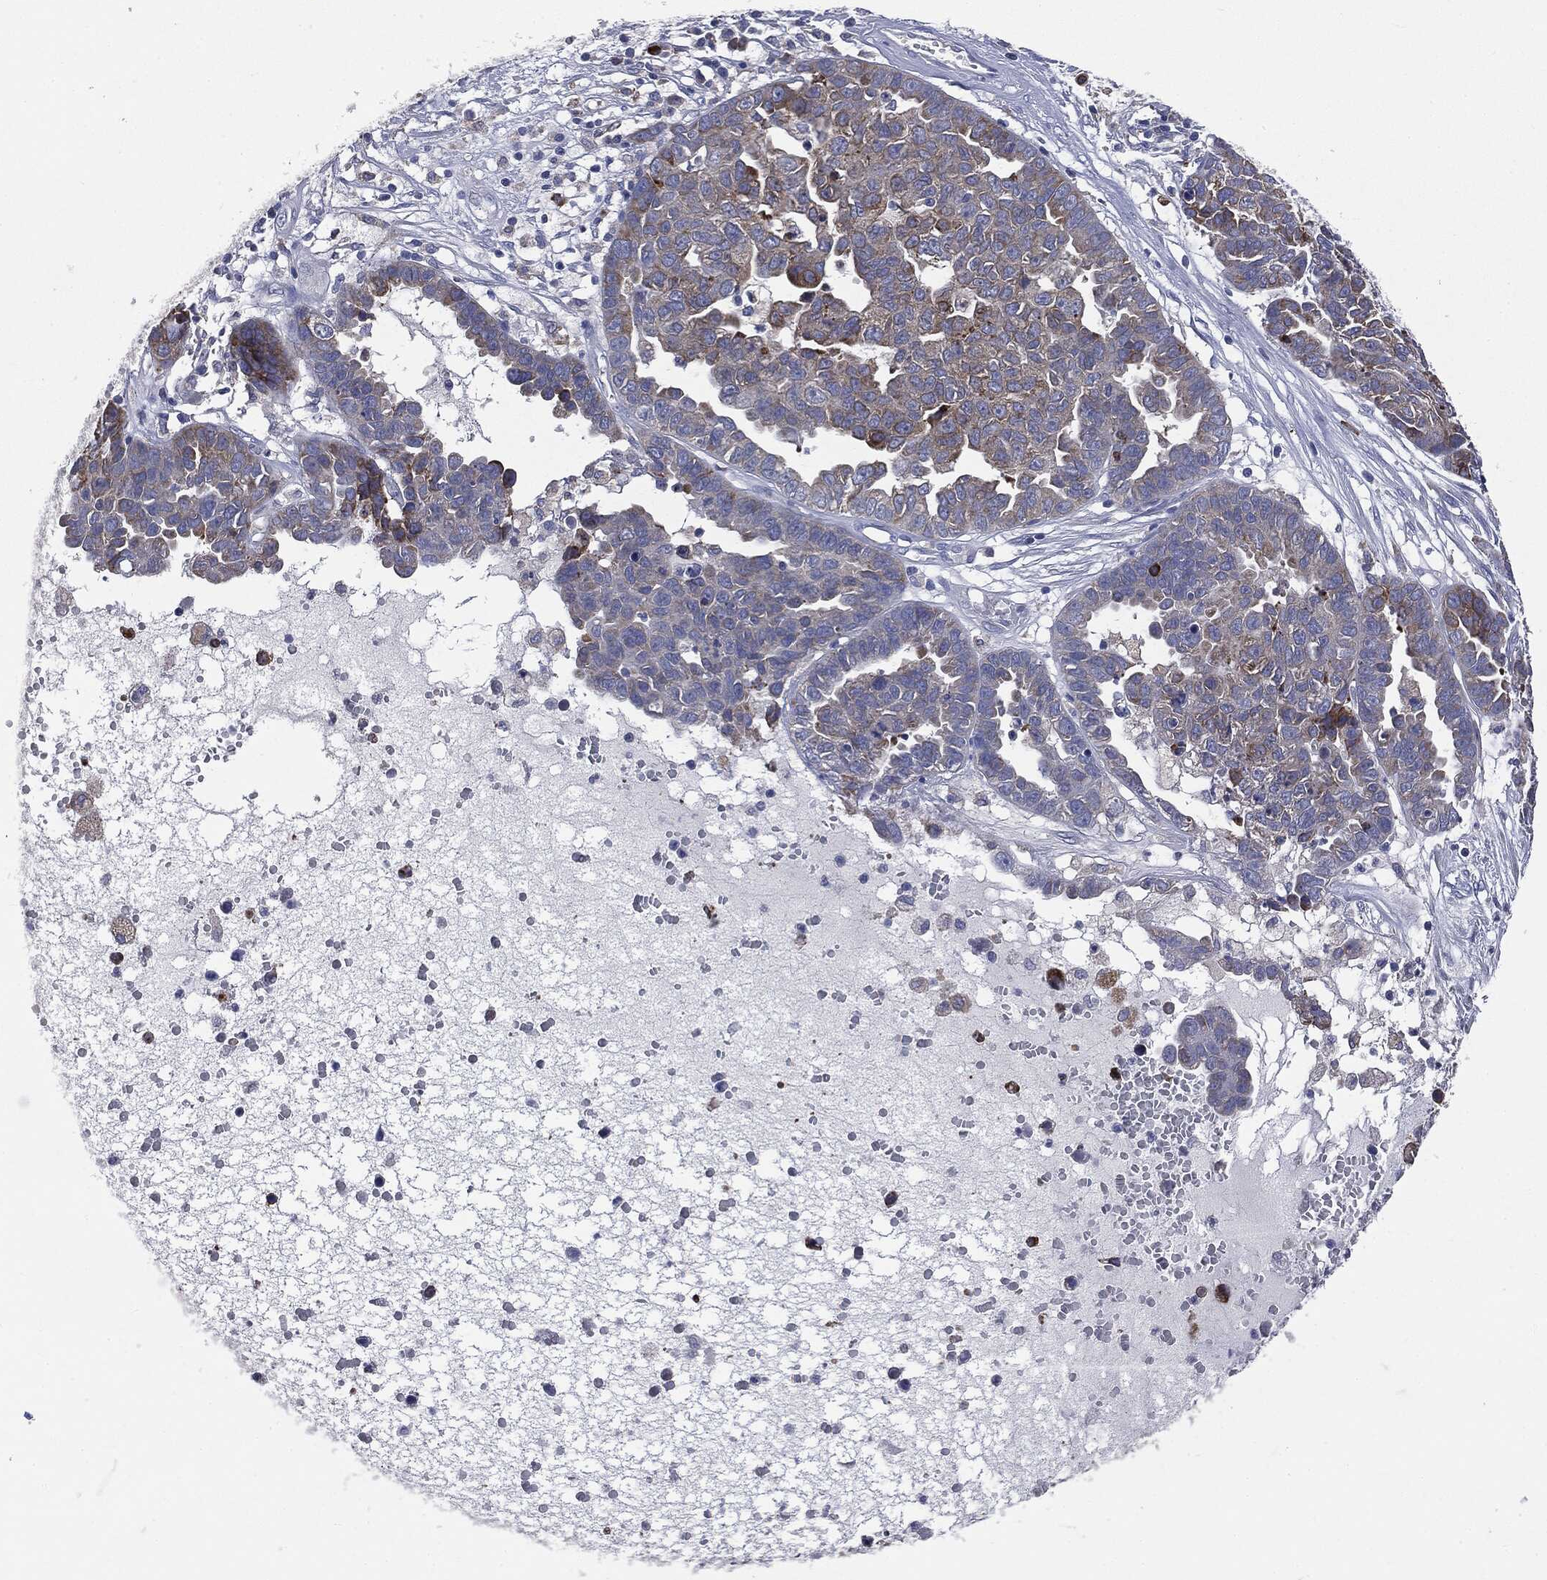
{"staining": {"intensity": "weak", "quantity": "25%-75%", "location": "cytoplasmic/membranous"}, "tissue": "ovarian cancer", "cell_type": "Tumor cells", "image_type": "cancer", "snomed": [{"axis": "morphology", "description": "Cystadenocarcinoma, serous, NOS"}, {"axis": "topography", "description": "Ovary"}], "caption": "Human serous cystadenocarcinoma (ovarian) stained for a protein (brown) displays weak cytoplasmic/membranous positive staining in about 25%-75% of tumor cells.", "gene": "PTGS2", "patient": {"sex": "female", "age": 87}}